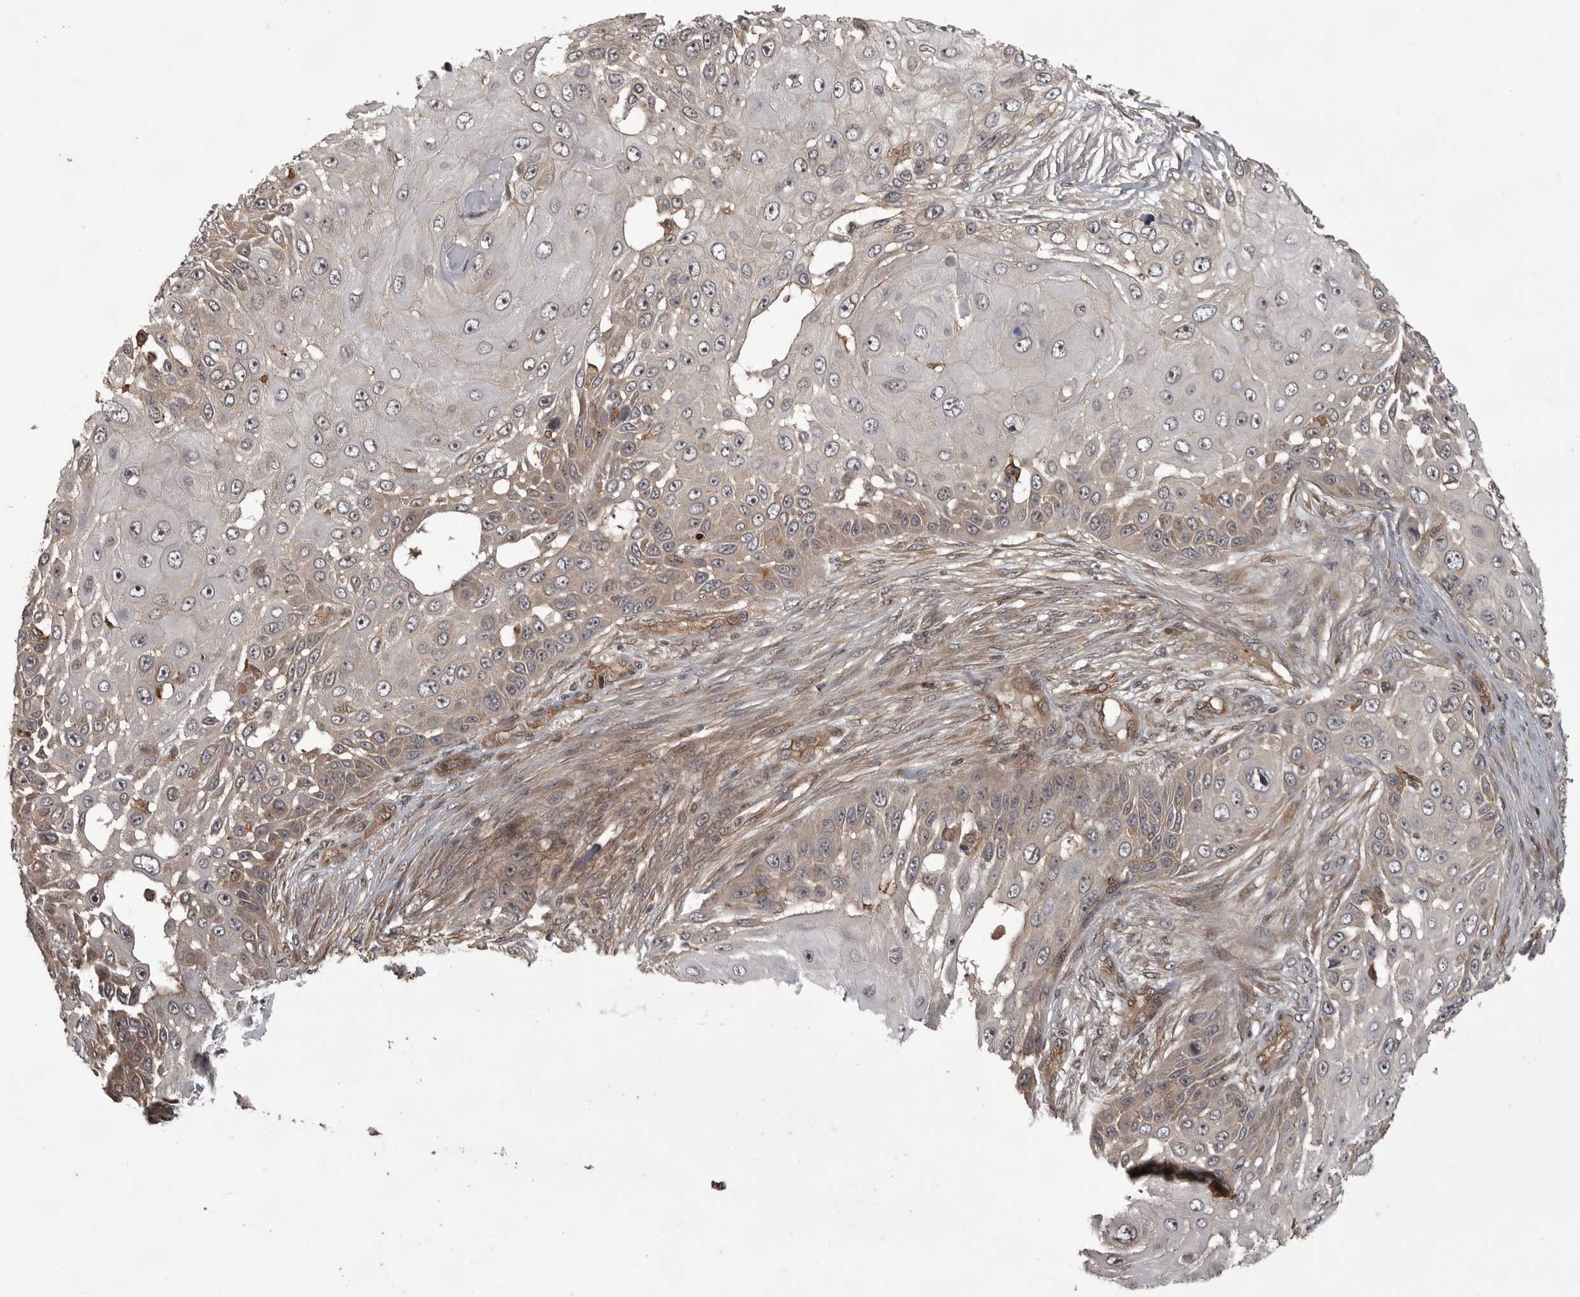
{"staining": {"intensity": "weak", "quantity": "25%-75%", "location": "cytoplasmic/membranous"}, "tissue": "skin cancer", "cell_type": "Tumor cells", "image_type": "cancer", "snomed": [{"axis": "morphology", "description": "Squamous cell carcinoma, NOS"}, {"axis": "topography", "description": "Skin"}], "caption": "There is low levels of weak cytoplasmic/membranous expression in tumor cells of skin cancer (squamous cell carcinoma), as demonstrated by immunohistochemical staining (brown color).", "gene": "DNAJC8", "patient": {"sex": "female", "age": 44}}